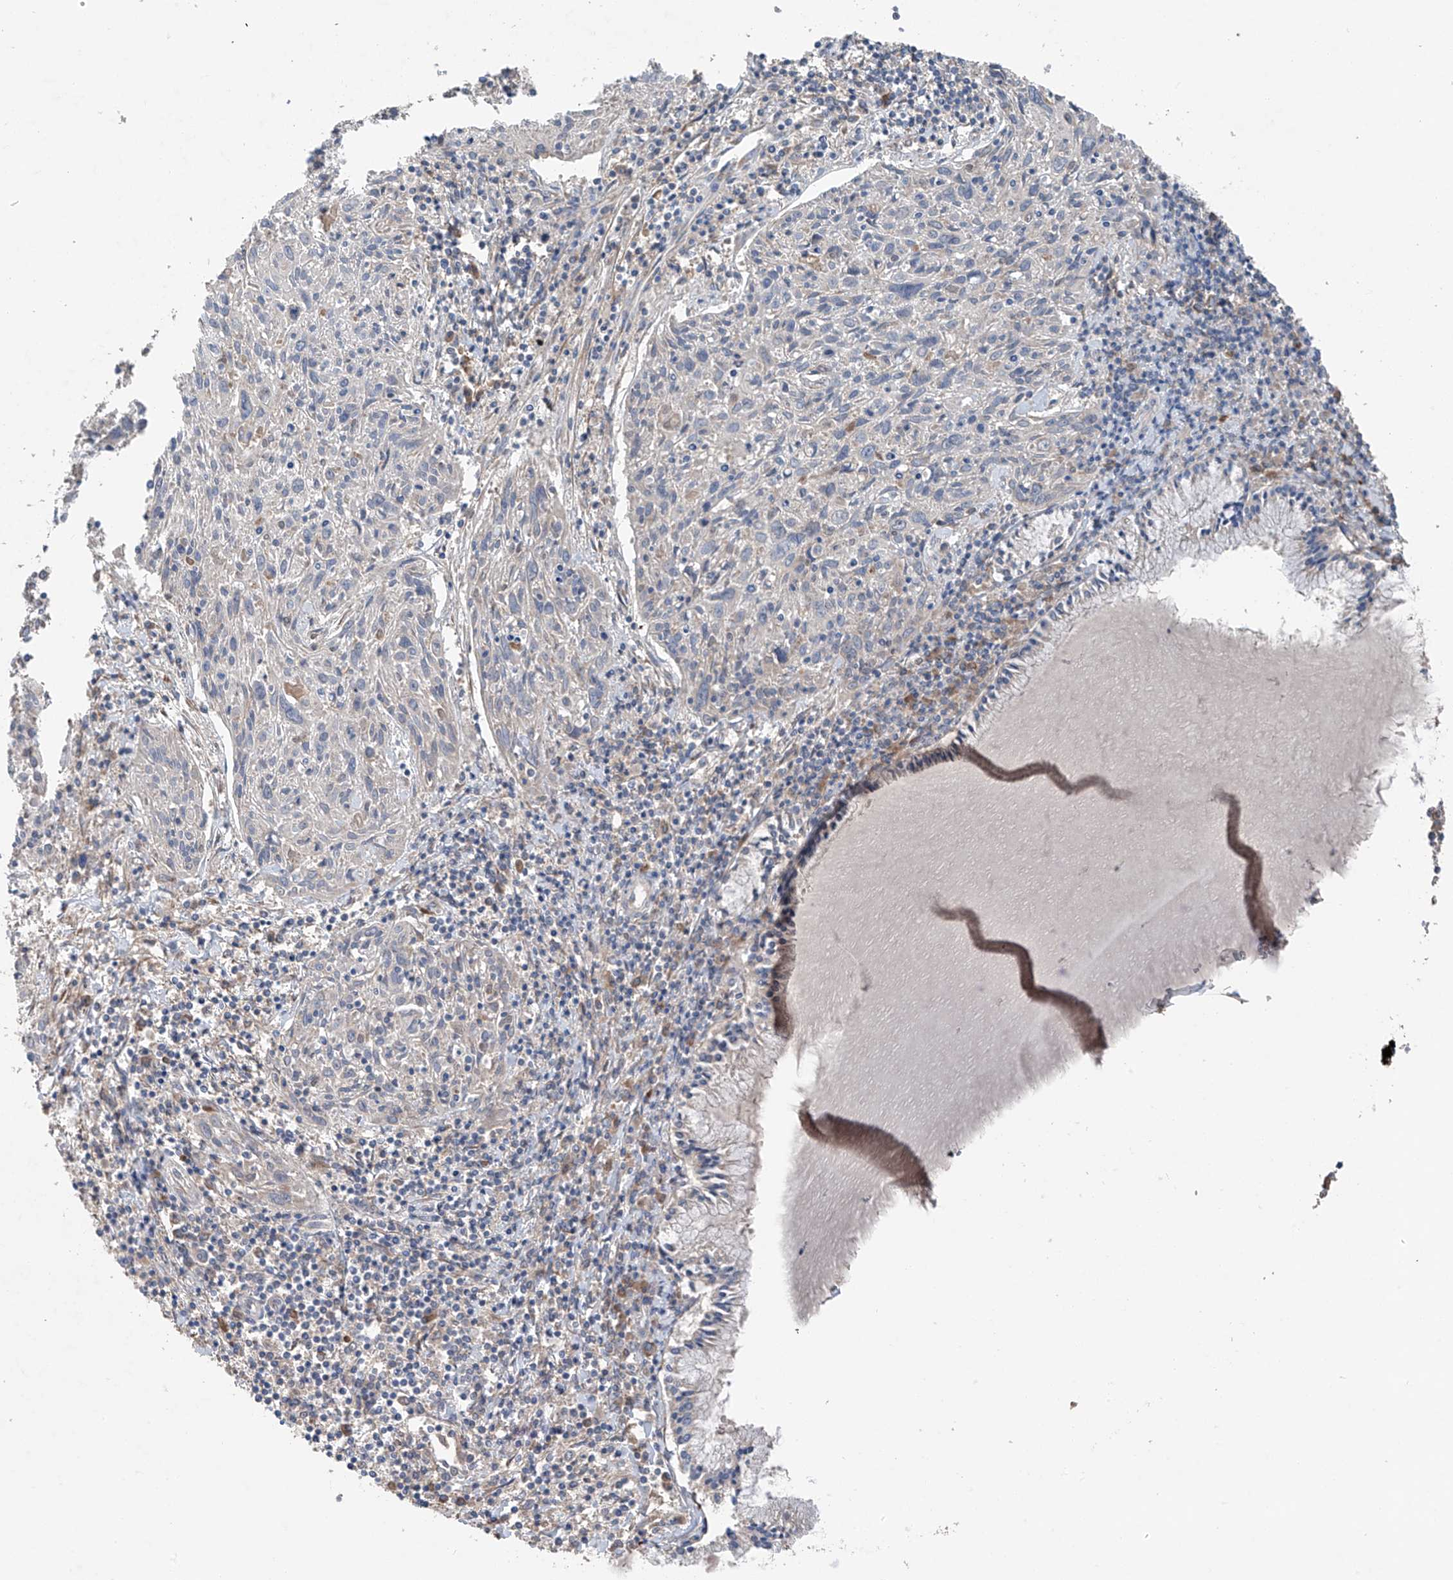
{"staining": {"intensity": "negative", "quantity": "none", "location": "none"}, "tissue": "cervical cancer", "cell_type": "Tumor cells", "image_type": "cancer", "snomed": [{"axis": "morphology", "description": "Squamous cell carcinoma, NOS"}, {"axis": "topography", "description": "Cervix"}], "caption": "High power microscopy histopathology image of an immunohistochemistry (IHC) image of squamous cell carcinoma (cervical), revealing no significant positivity in tumor cells.", "gene": "GALNTL6", "patient": {"sex": "female", "age": 51}}